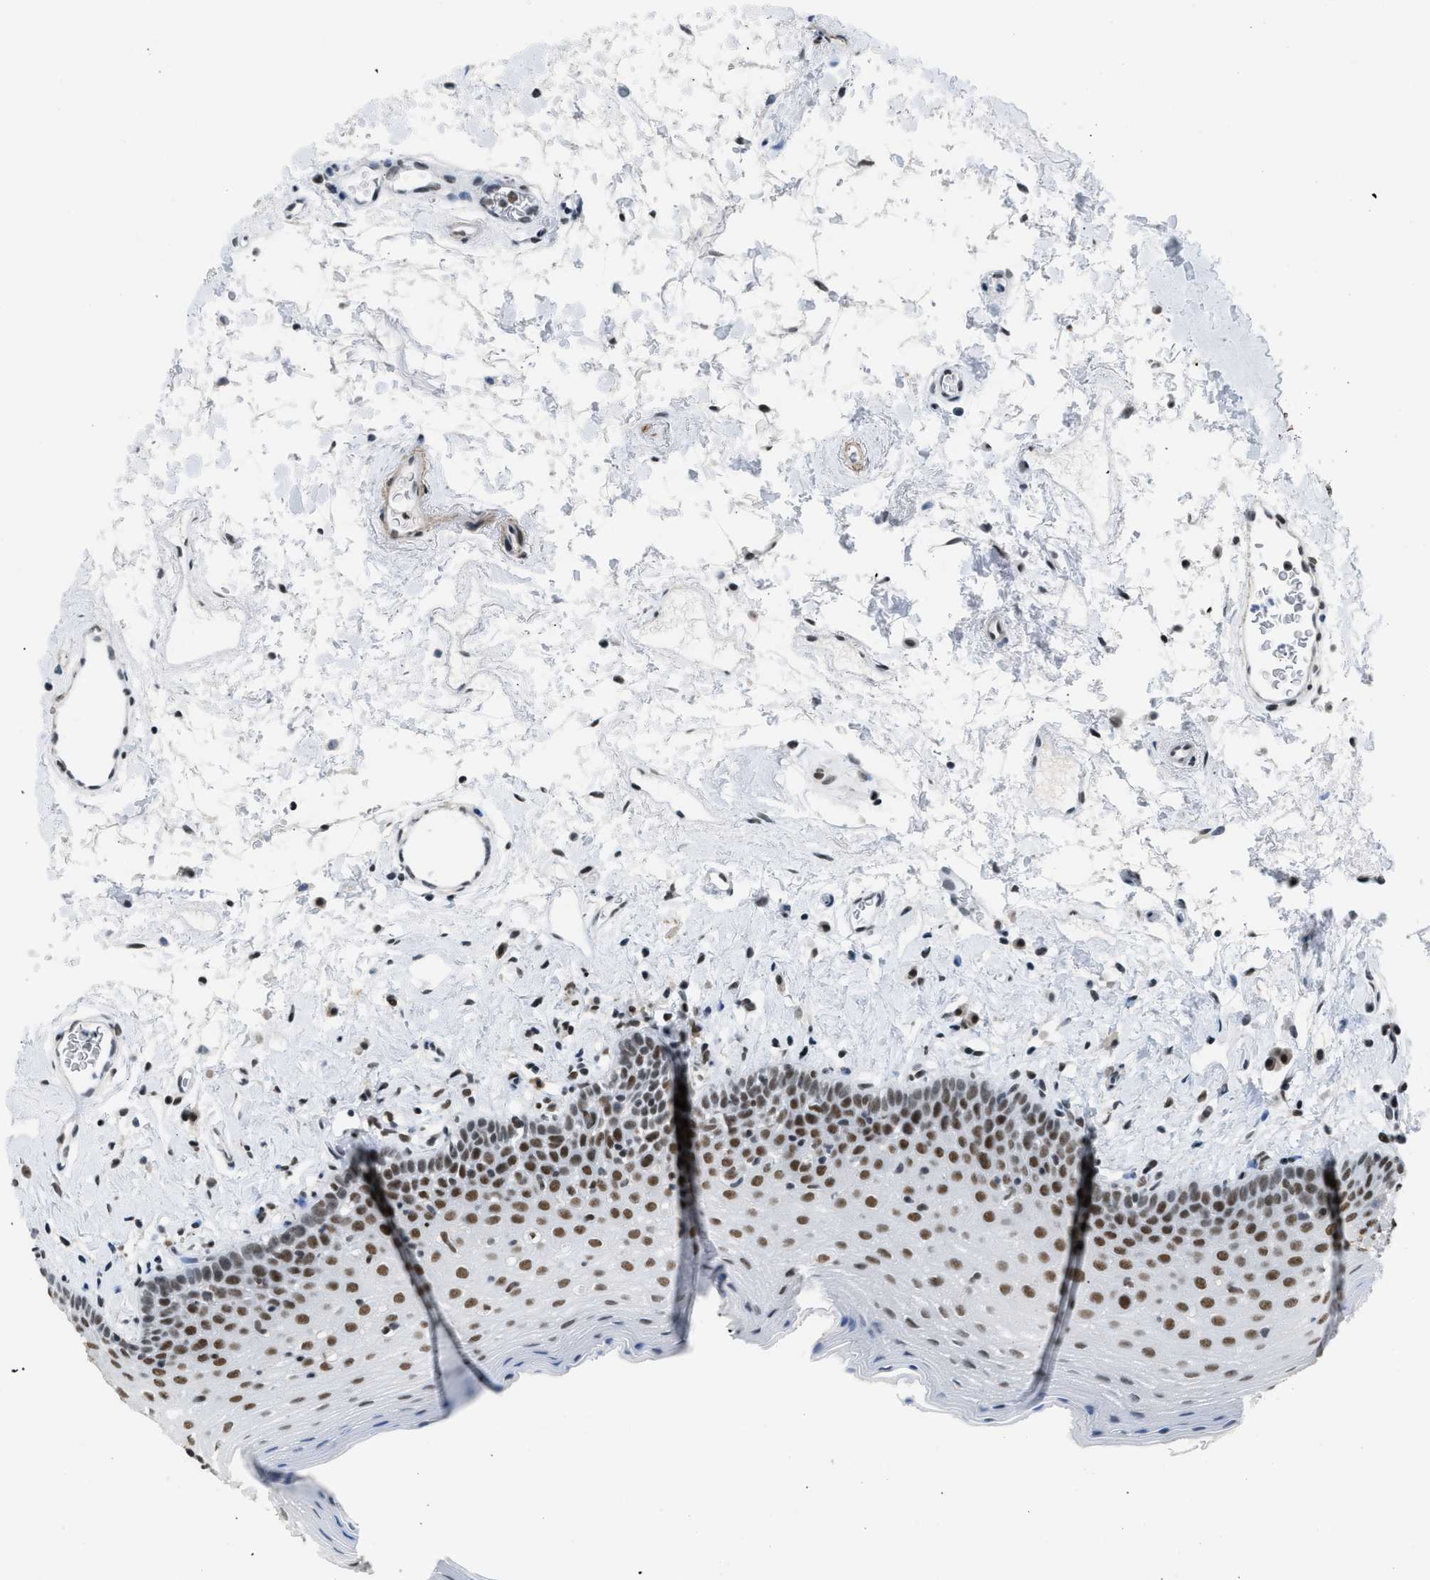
{"staining": {"intensity": "strong", "quantity": ">75%", "location": "nuclear"}, "tissue": "oral mucosa", "cell_type": "Squamous epithelial cells", "image_type": "normal", "snomed": [{"axis": "morphology", "description": "Normal tissue, NOS"}, {"axis": "topography", "description": "Oral tissue"}], "caption": "IHC staining of normal oral mucosa, which exhibits high levels of strong nuclear staining in approximately >75% of squamous epithelial cells indicating strong nuclear protein positivity. The staining was performed using DAB (brown) for protein detection and nuclei were counterstained in hematoxylin (blue).", "gene": "SCAF4", "patient": {"sex": "male", "age": 66}}